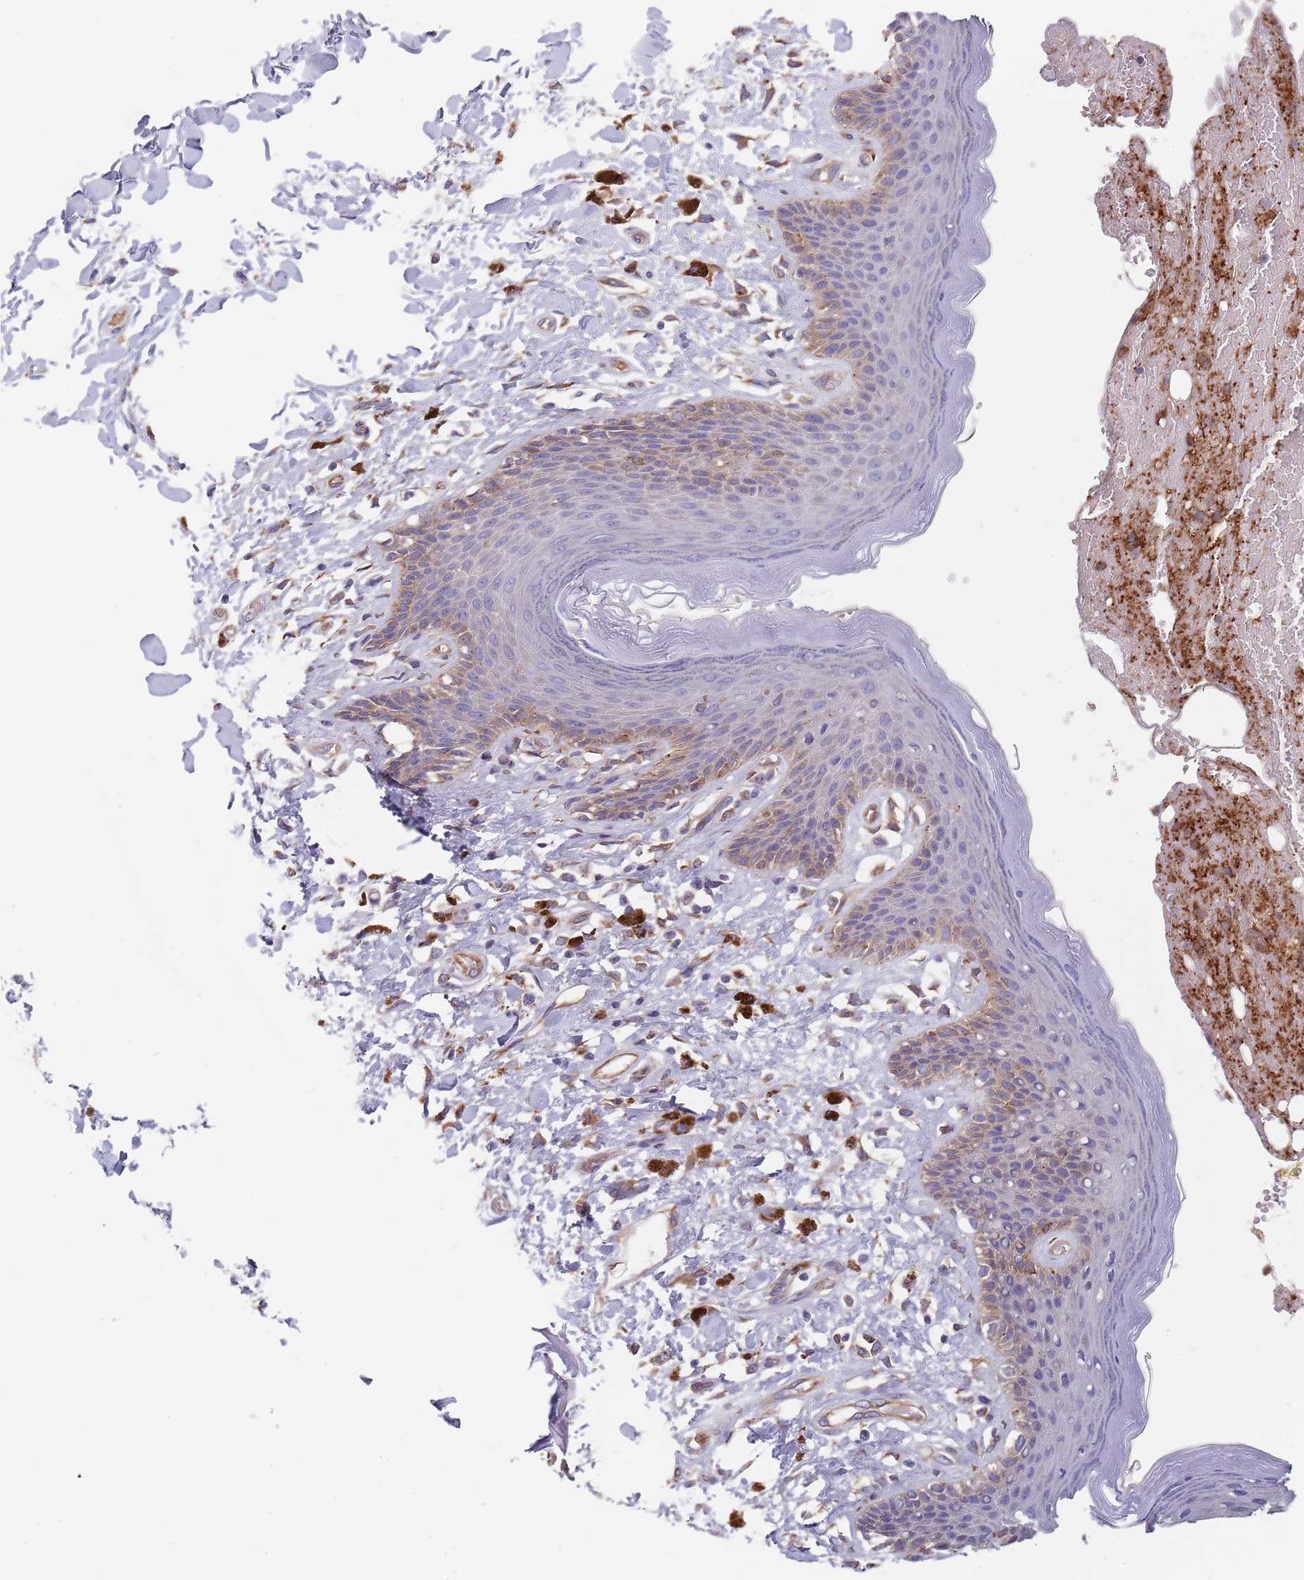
{"staining": {"intensity": "weak", "quantity": "25%-75%", "location": "cytoplasmic/membranous"}, "tissue": "skin", "cell_type": "Epidermal cells", "image_type": "normal", "snomed": [{"axis": "morphology", "description": "Normal tissue, NOS"}, {"axis": "topography", "description": "Anal"}], "caption": "The photomicrograph exhibits immunohistochemical staining of normal skin. There is weak cytoplasmic/membranous positivity is appreciated in about 25%-75% of epidermal cells. The protein of interest is stained brown, and the nuclei are stained in blue (DAB (3,3'-diaminobenzidine) IHC with brightfield microscopy, high magnification).", "gene": "DCUN1D3", "patient": {"sex": "female", "age": 78}}